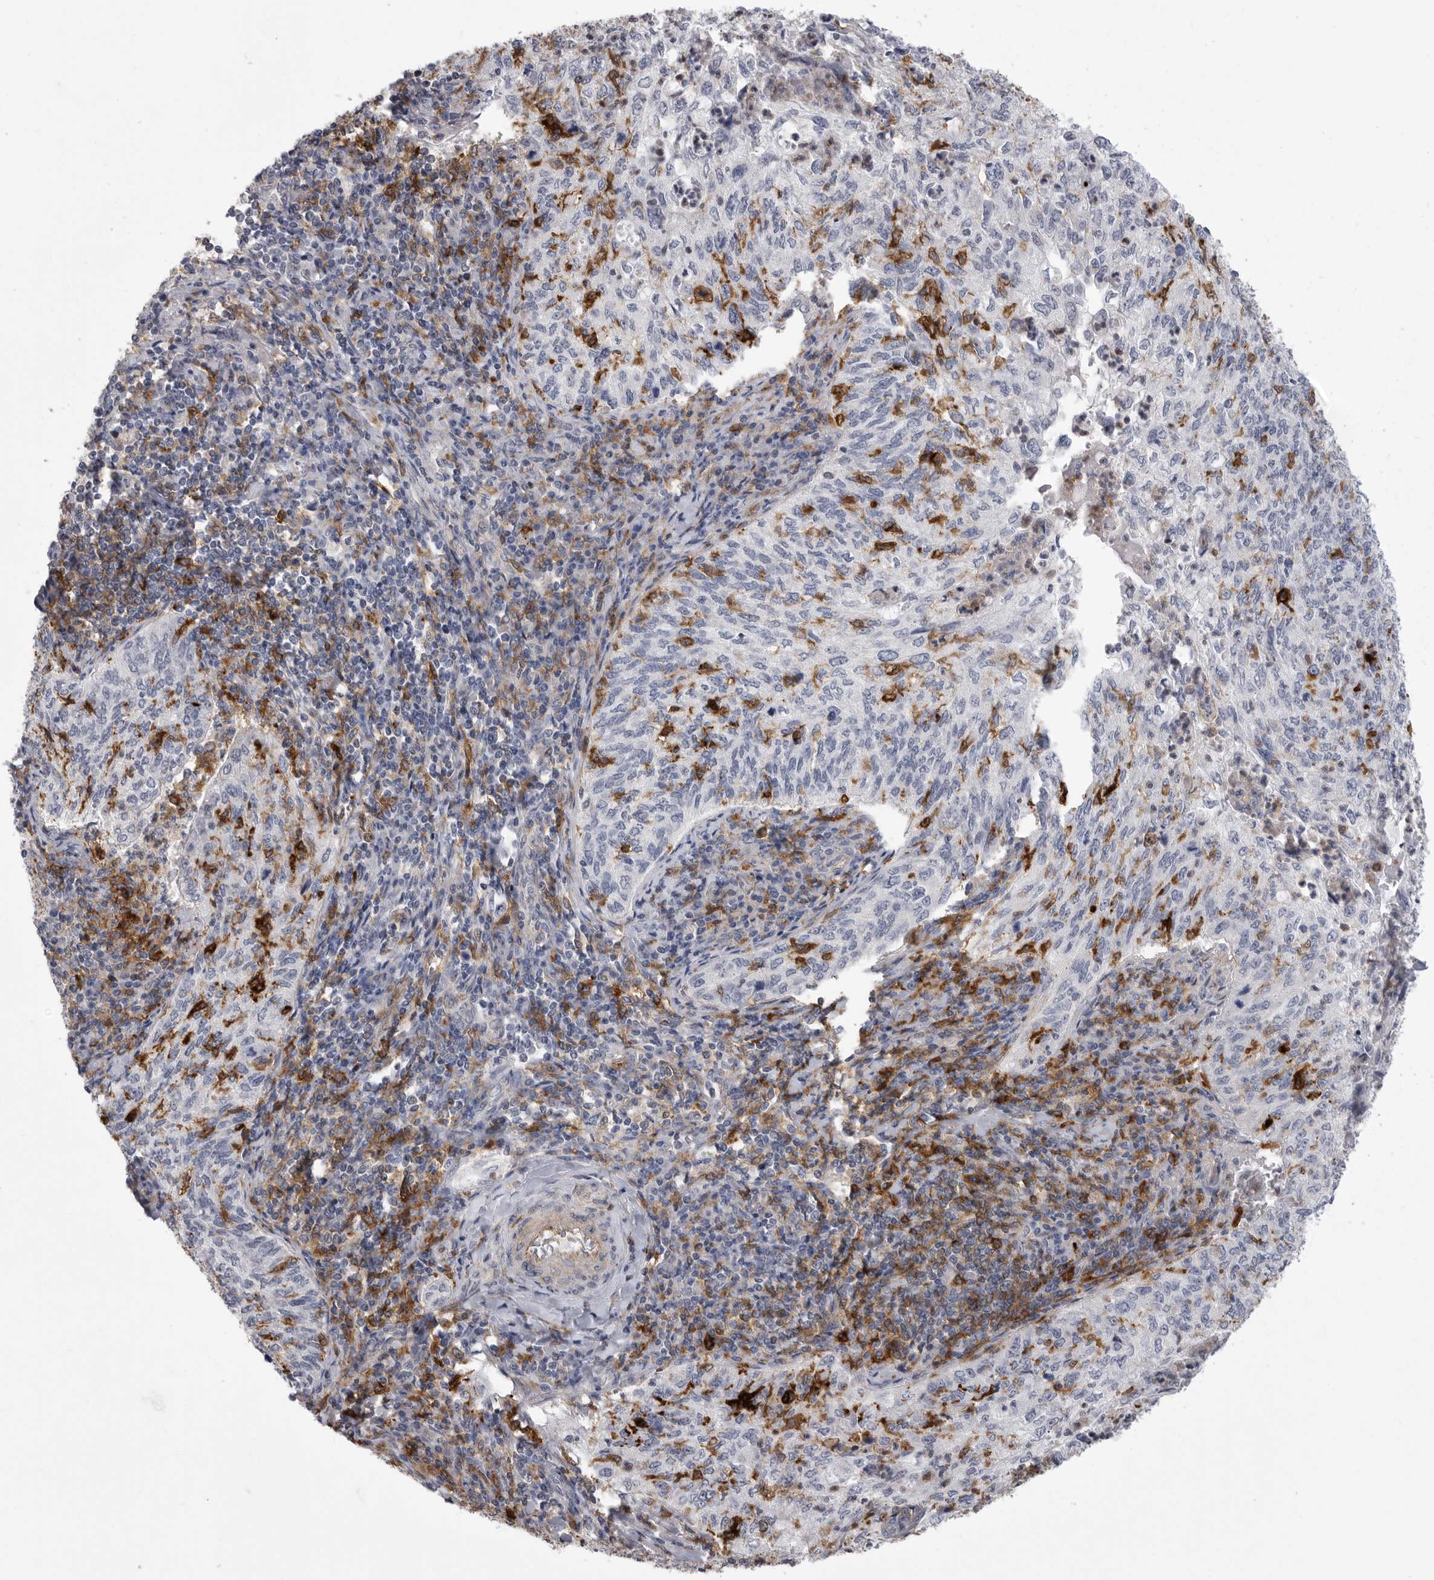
{"staining": {"intensity": "negative", "quantity": "none", "location": "none"}, "tissue": "cervical cancer", "cell_type": "Tumor cells", "image_type": "cancer", "snomed": [{"axis": "morphology", "description": "Squamous cell carcinoma, NOS"}, {"axis": "topography", "description": "Cervix"}], "caption": "A high-resolution histopathology image shows immunohistochemistry (IHC) staining of squamous cell carcinoma (cervical), which reveals no significant positivity in tumor cells. The staining was performed using DAB (3,3'-diaminobenzidine) to visualize the protein expression in brown, while the nuclei were stained in blue with hematoxylin (Magnification: 20x).", "gene": "SIGLEC10", "patient": {"sex": "female", "age": 30}}